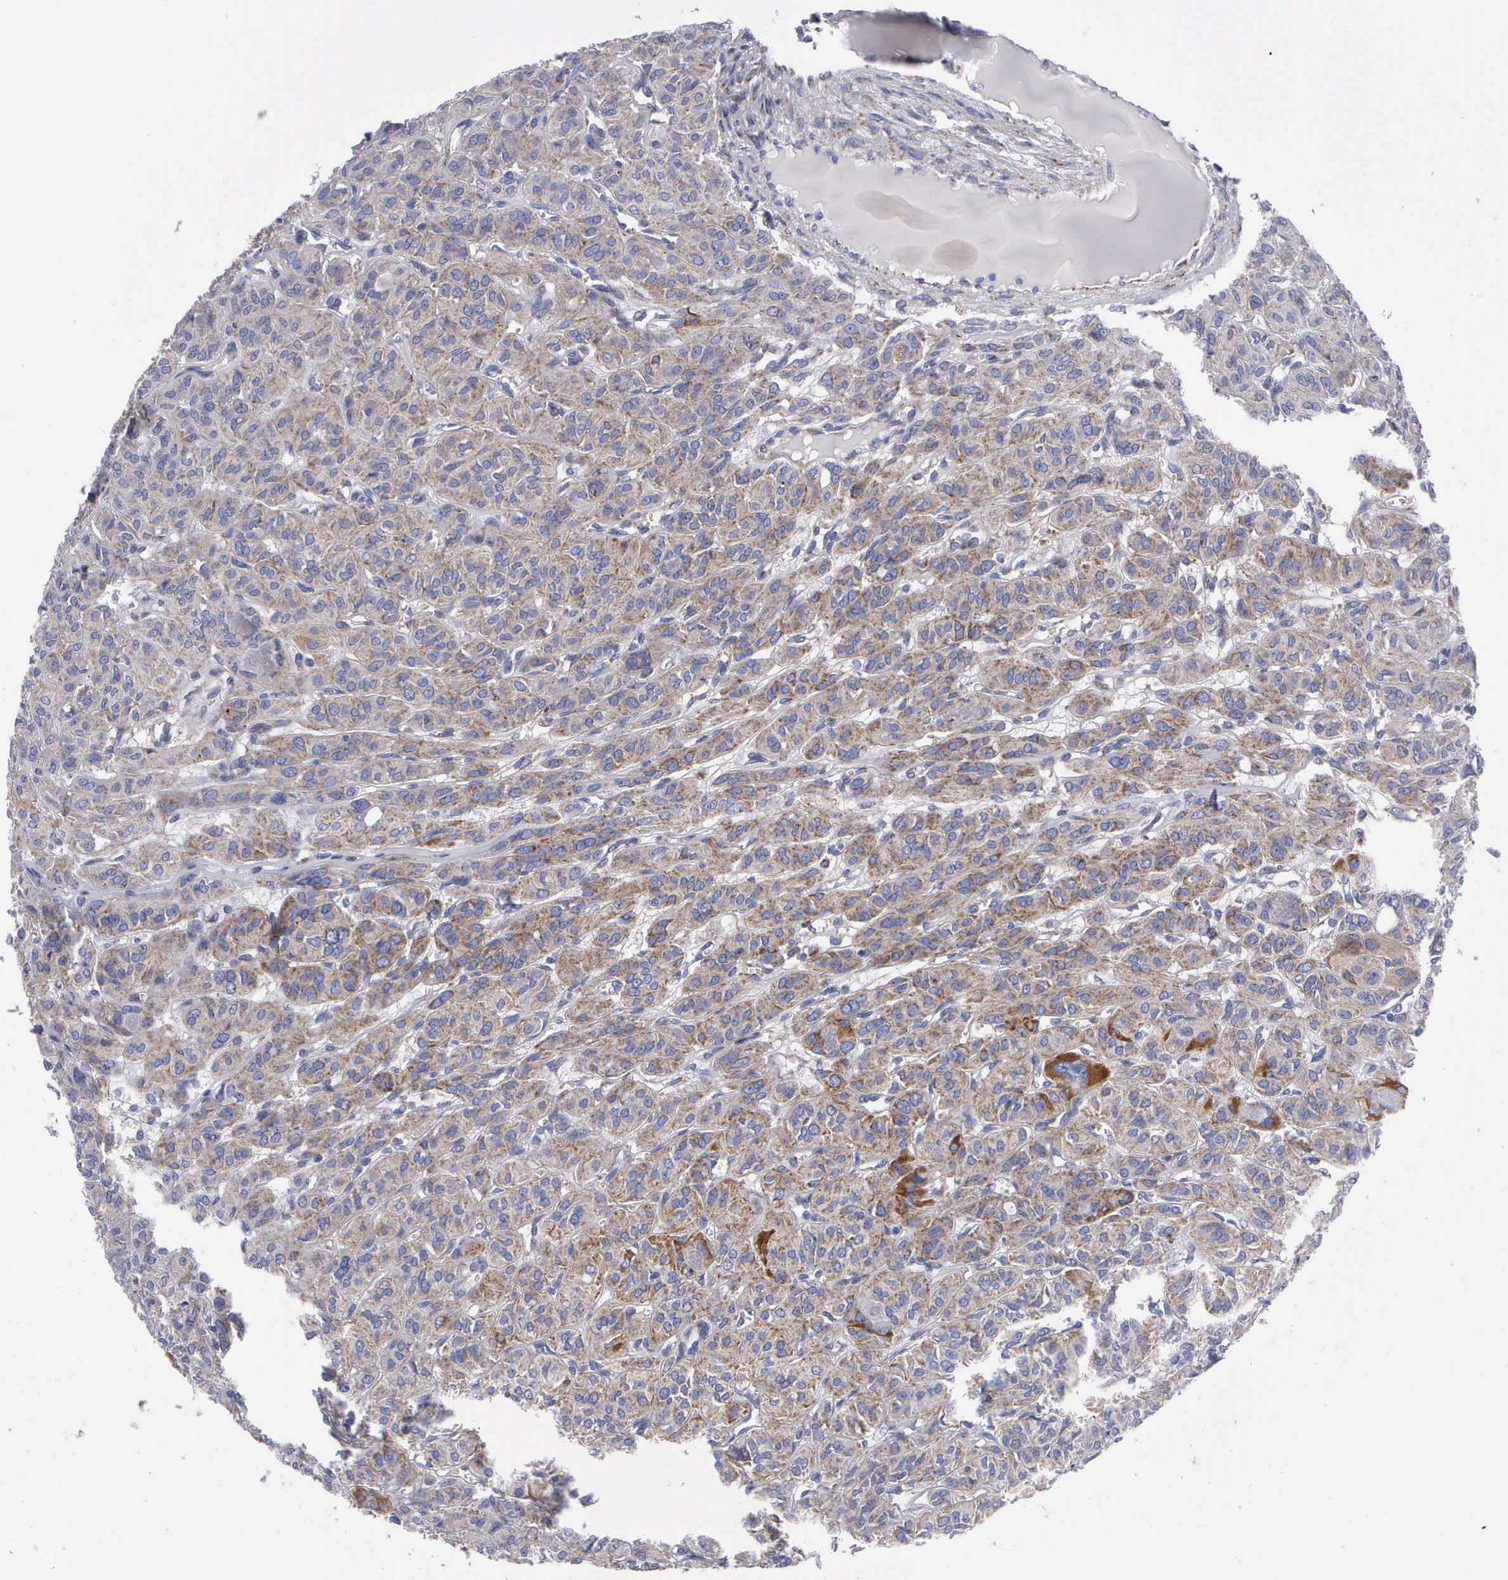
{"staining": {"intensity": "weak", "quantity": "25%-75%", "location": "cytoplasmic/membranous"}, "tissue": "thyroid cancer", "cell_type": "Tumor cells", "image_type": "cancer", "snomed": [{"axis": "morphology", "description": "Follicular adenoma carcinoma, NOS"}, {"axis": "topography", "description": "Thyroid gland"}], "caption": "Thyroid follicular adenoma carcinoma was stained to show a protein in brown. There is low levels of weak cytoplasmic/membranous positivity in about 25%-75% of tumor cells.", "gene": "APOOL", "patient": {"sex": "female", "age": 71}}